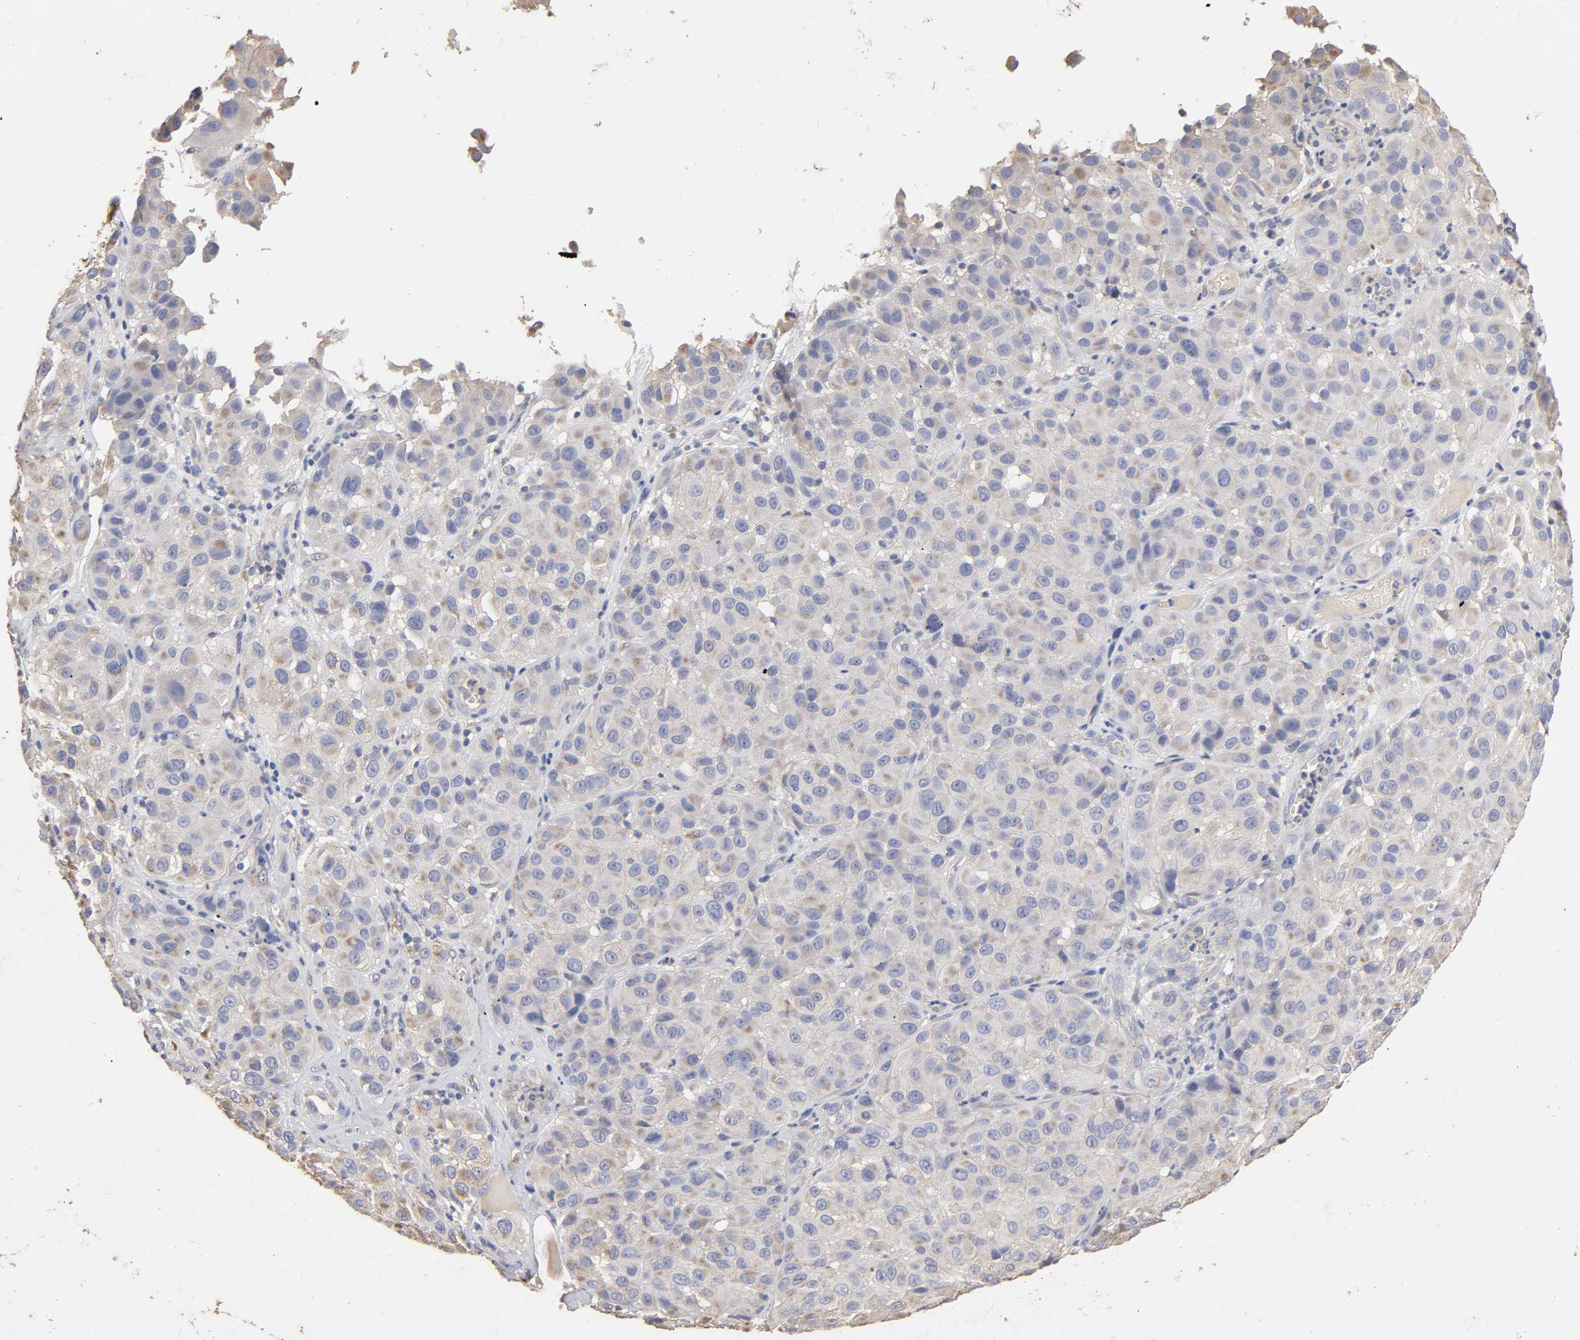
{"staining": {"intensity": "weak", "quantity": "<25%", "location": "cytoplasmic/membranous"}, "tissue": "melanoma", "cell_type": "Tumor cells", "image_type": "cancer", "snomed": [{"axis": "morphology", "description": "Malignant melanoma, NOS"}, {"axis": "topography", "description": "Skin"}], "caption": "The histopathology image reveals no staining of tumor cells in malignant melanoma.", "gene": "EIF4G2", "patient": {"sex": "female", "age": 21}}